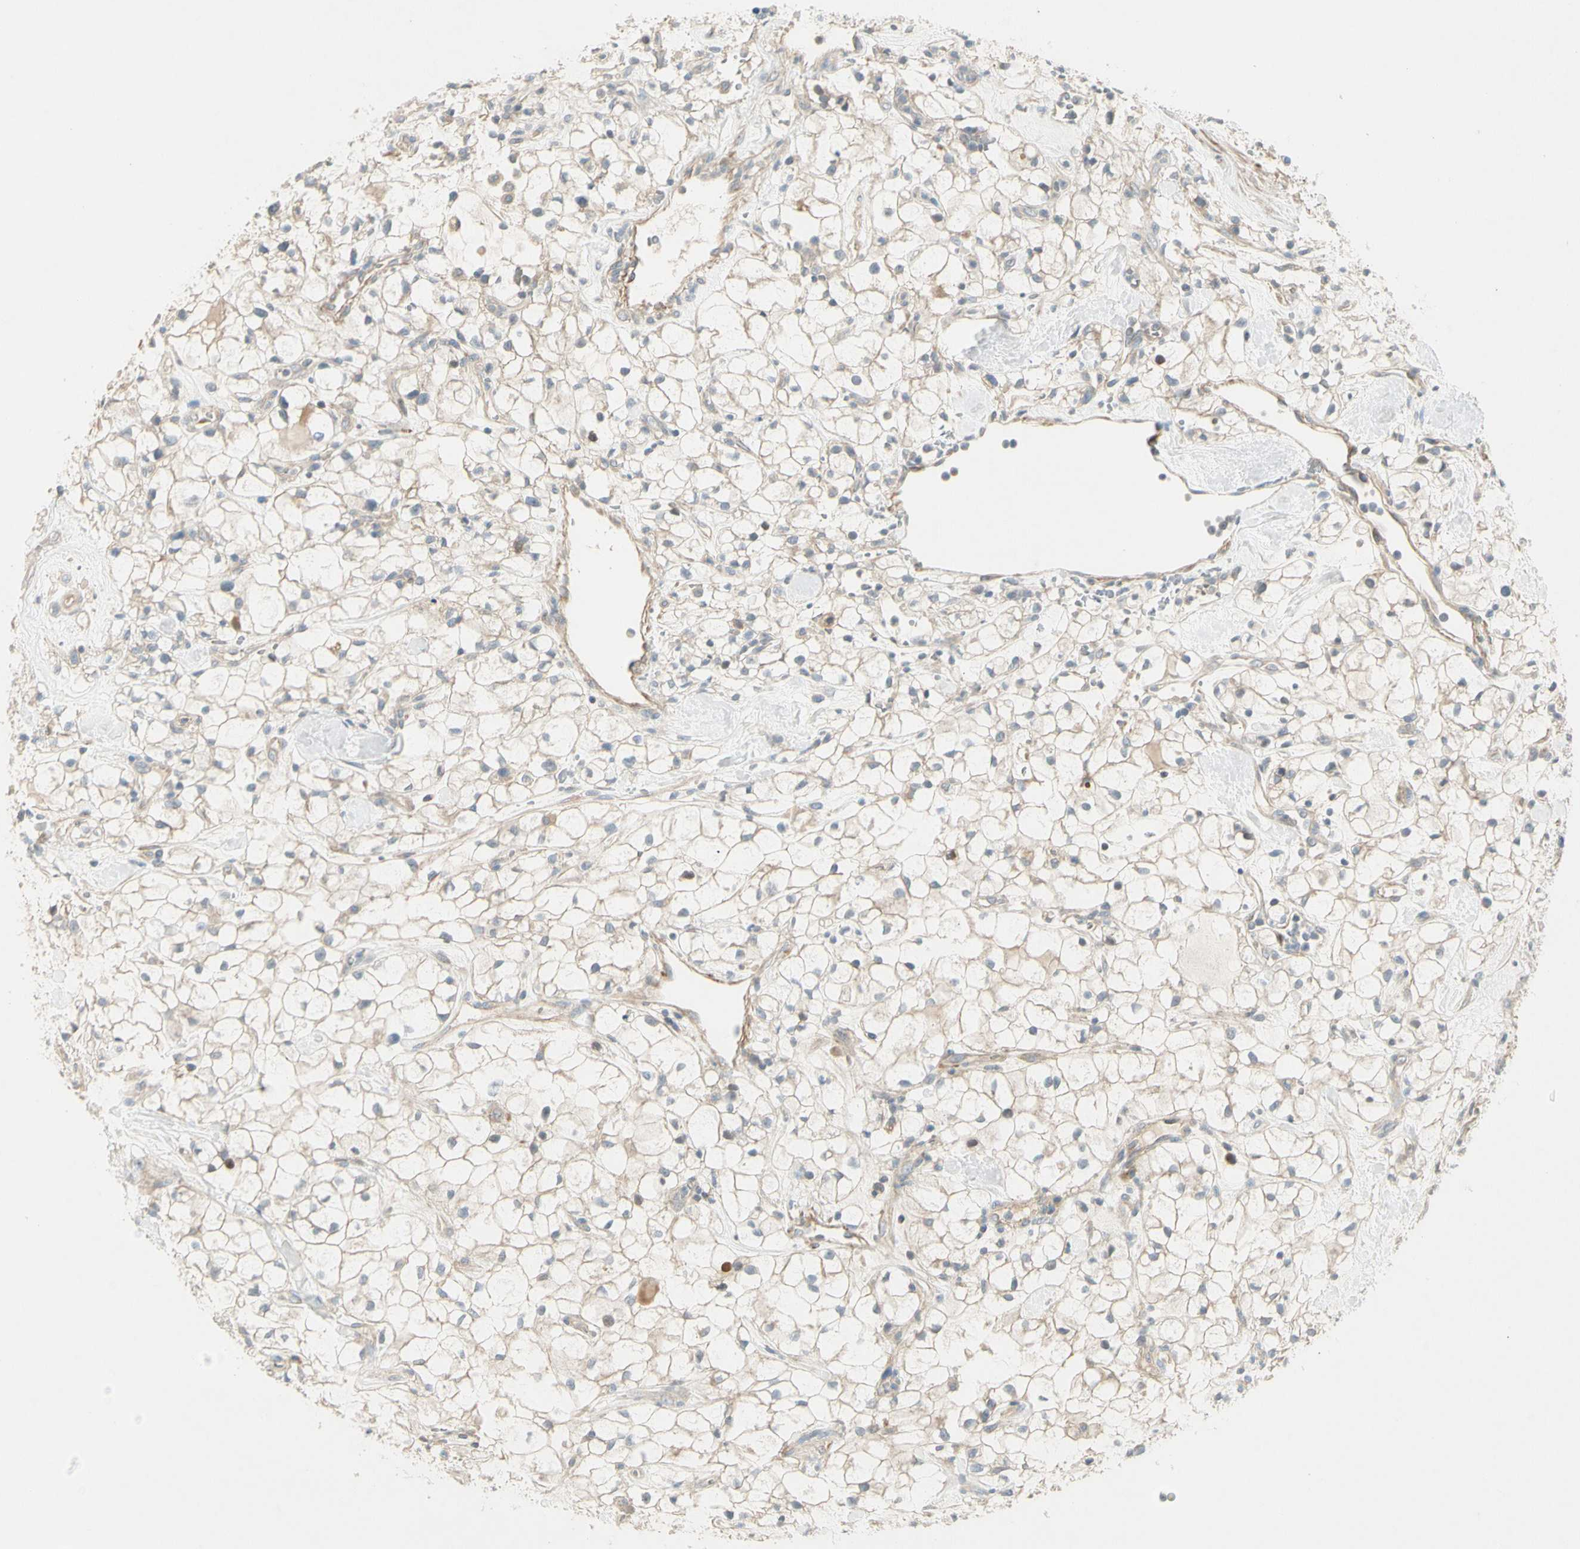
{"staining": {"intensity": "weak", "quantity": ">75%", "location": "cytoplasmic/membranous"}, "tissue": "renal cancer", "cell_type": "Tumor cells", "image_type": "cancer", "snomed": [{"axis": "morphology", "description": "Adenocarcinoma, NOS"}, {"axis": "topography", "description": "Kidney"}], "caption": "Immunohistochemistry (DAB (3,3'-diaminobenzidine)) staining of renal adenocarcinoma reveals weak cytoplasmic/membranous protein expression in approximately >75% of tumor cells.", "gene": "ADGRA3", "patient": {"sex": "female", "age": 60}}